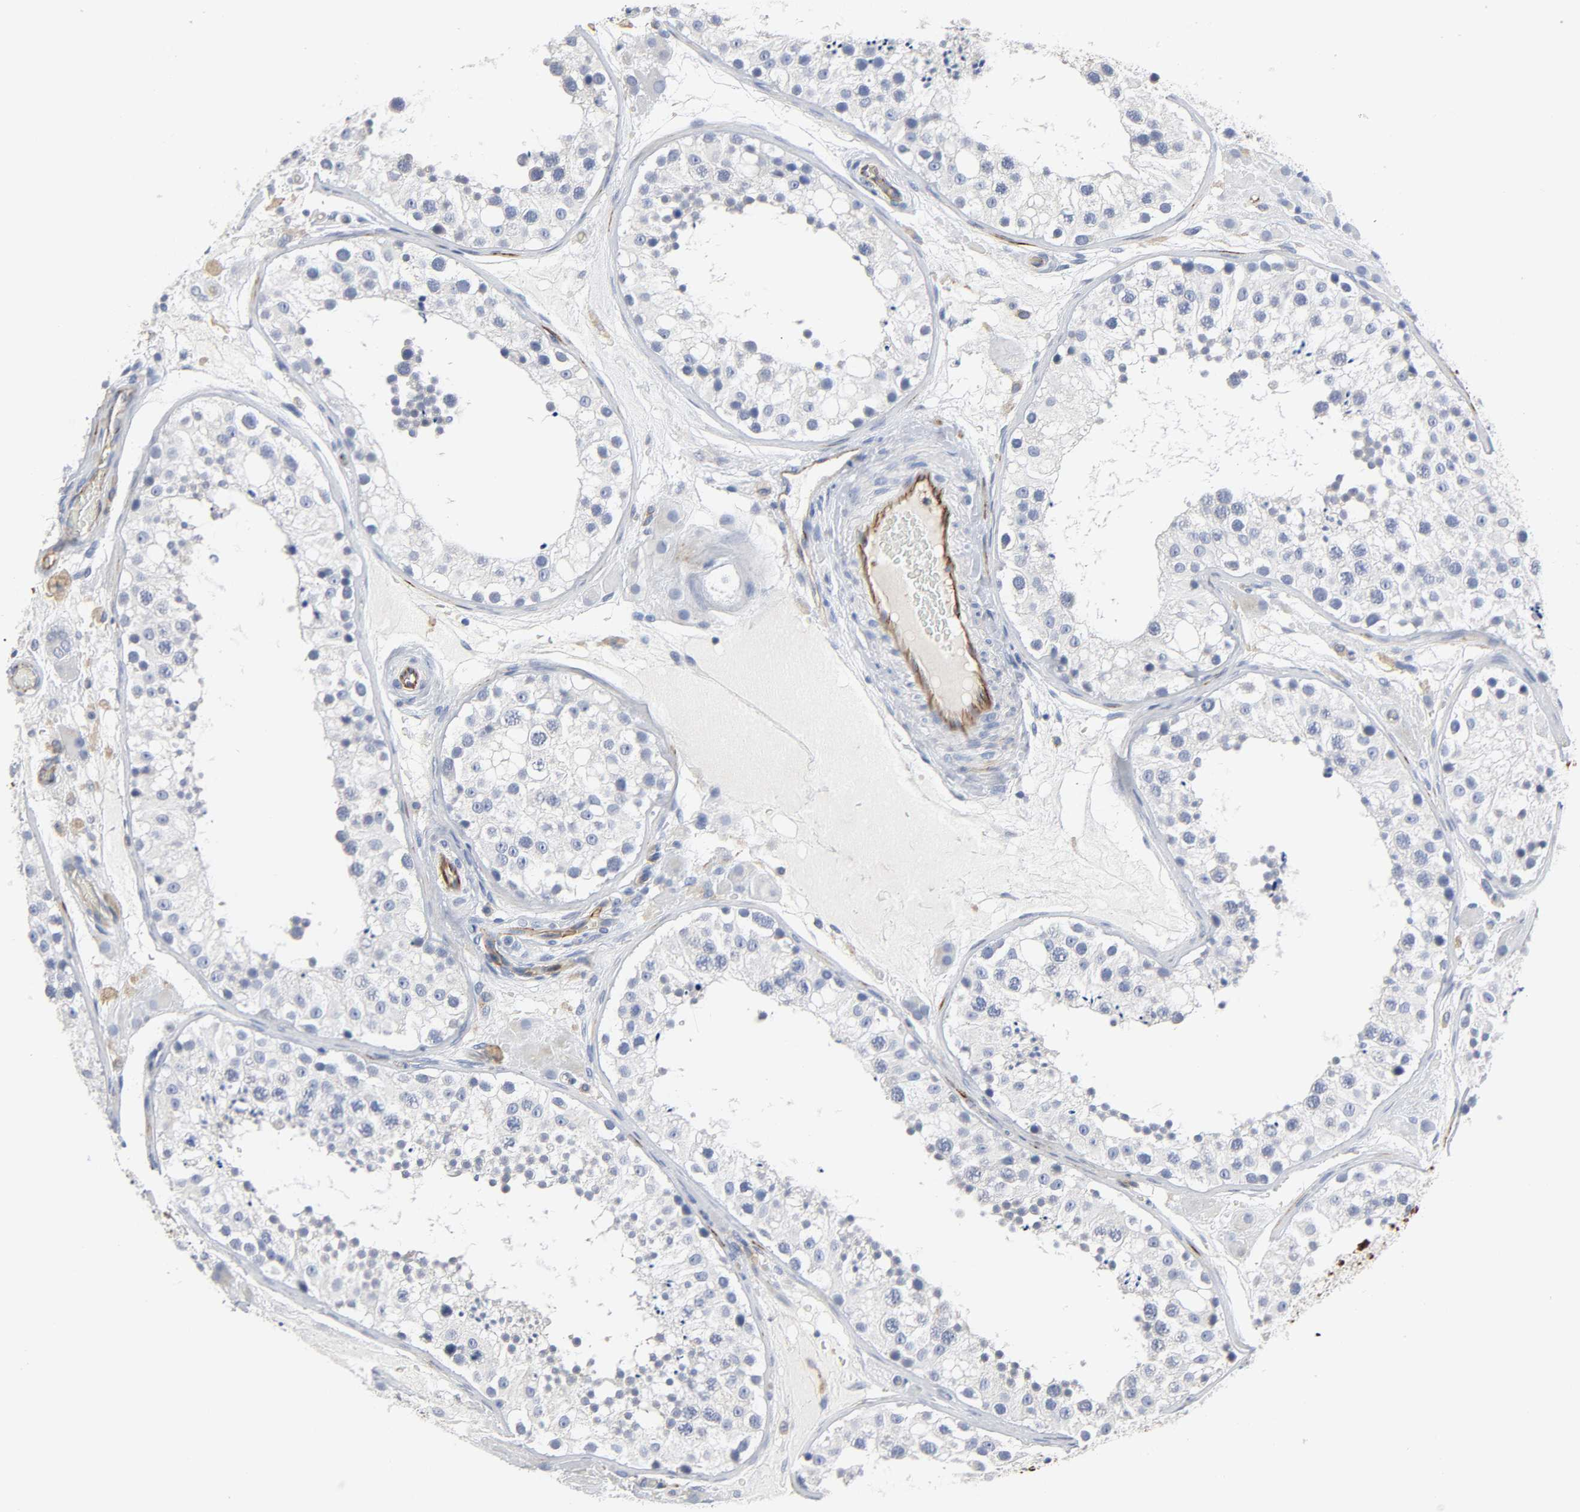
{"staining": {"intensity": "negative", "quantity": "none", "location": "none"}, "tissue": "testis", "cell_type": "Cells in seminiferous ducts", "image_type": "normal", "snomed": [{"axis": "morphology", "description": "Normal tissue, NOS"}, {"axis": "topography", "description": "Testis"}], "caption": "The immunohistochemistry (IHC) micrograph has no significant staining in cells in seminiferous ducts of testis. (Brightfield microscopy of DAB immunohistochemistry (IHC) at high magnification).", "gene": "PECAM1", "patient": {"sex": "male", "age": 26}}